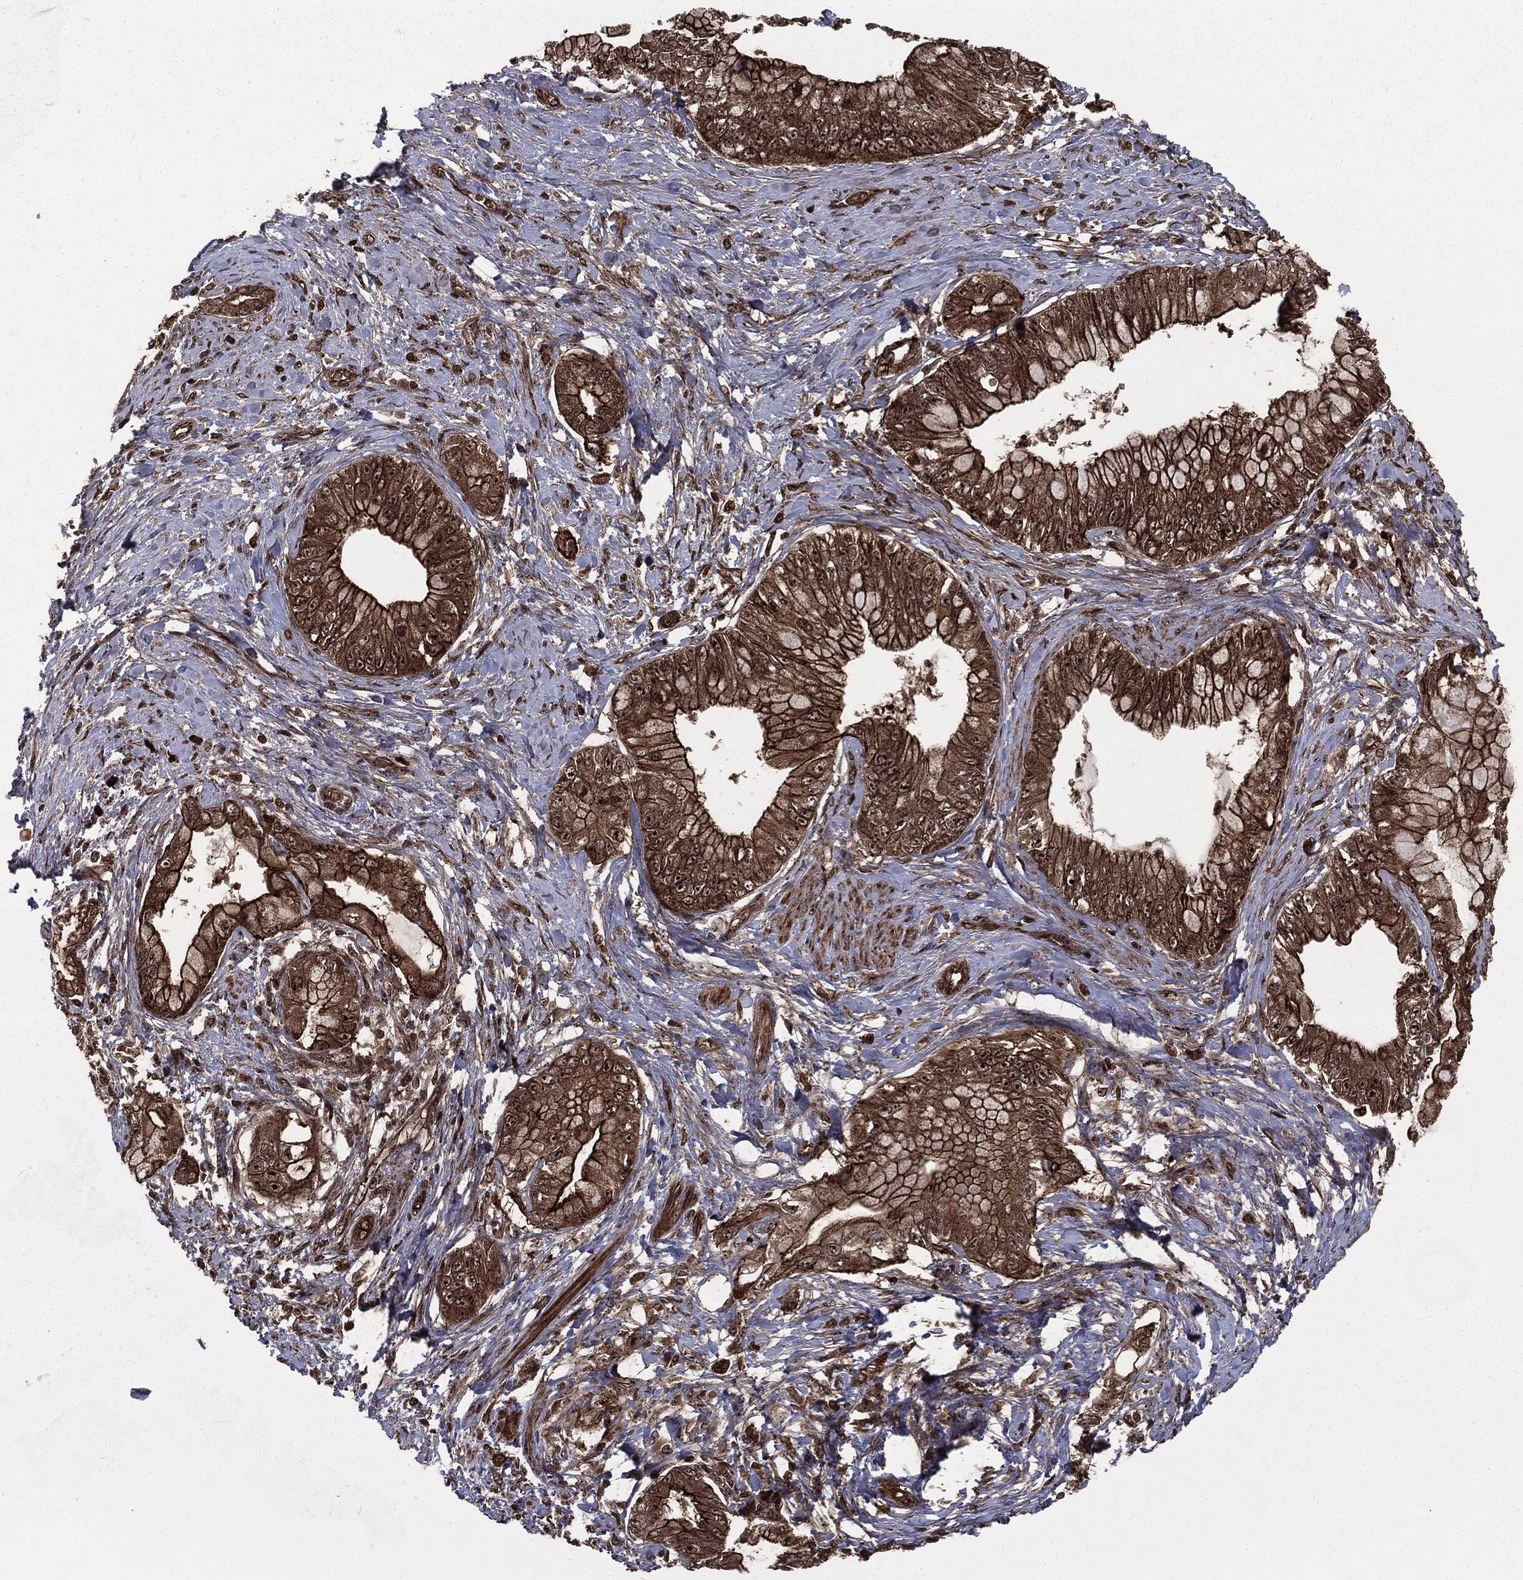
{"staining": {"intensity": "strong", "quantity": ">75%", "location": "cytoplasmic/membranous,nuclear"}, "tissue": "pancreatic cancer", "cell_type": "Tumor cells", "image_type": "cancer", "snomed": [{"axis": "morphology", "description": "Adenocarcinoma, NOS"}, {"axis": "topography", "description": "Pancreas"}], "caption": "Pancreatic cancer (adenocarcinoma) was stained to show a protein in brown. There is high levels of strong cytoplasmic/membranous and nuclear staining in approximately >75% of tumor cells.", "gene": "CARD6", "patient": {"sex": "male", "age": 48}}